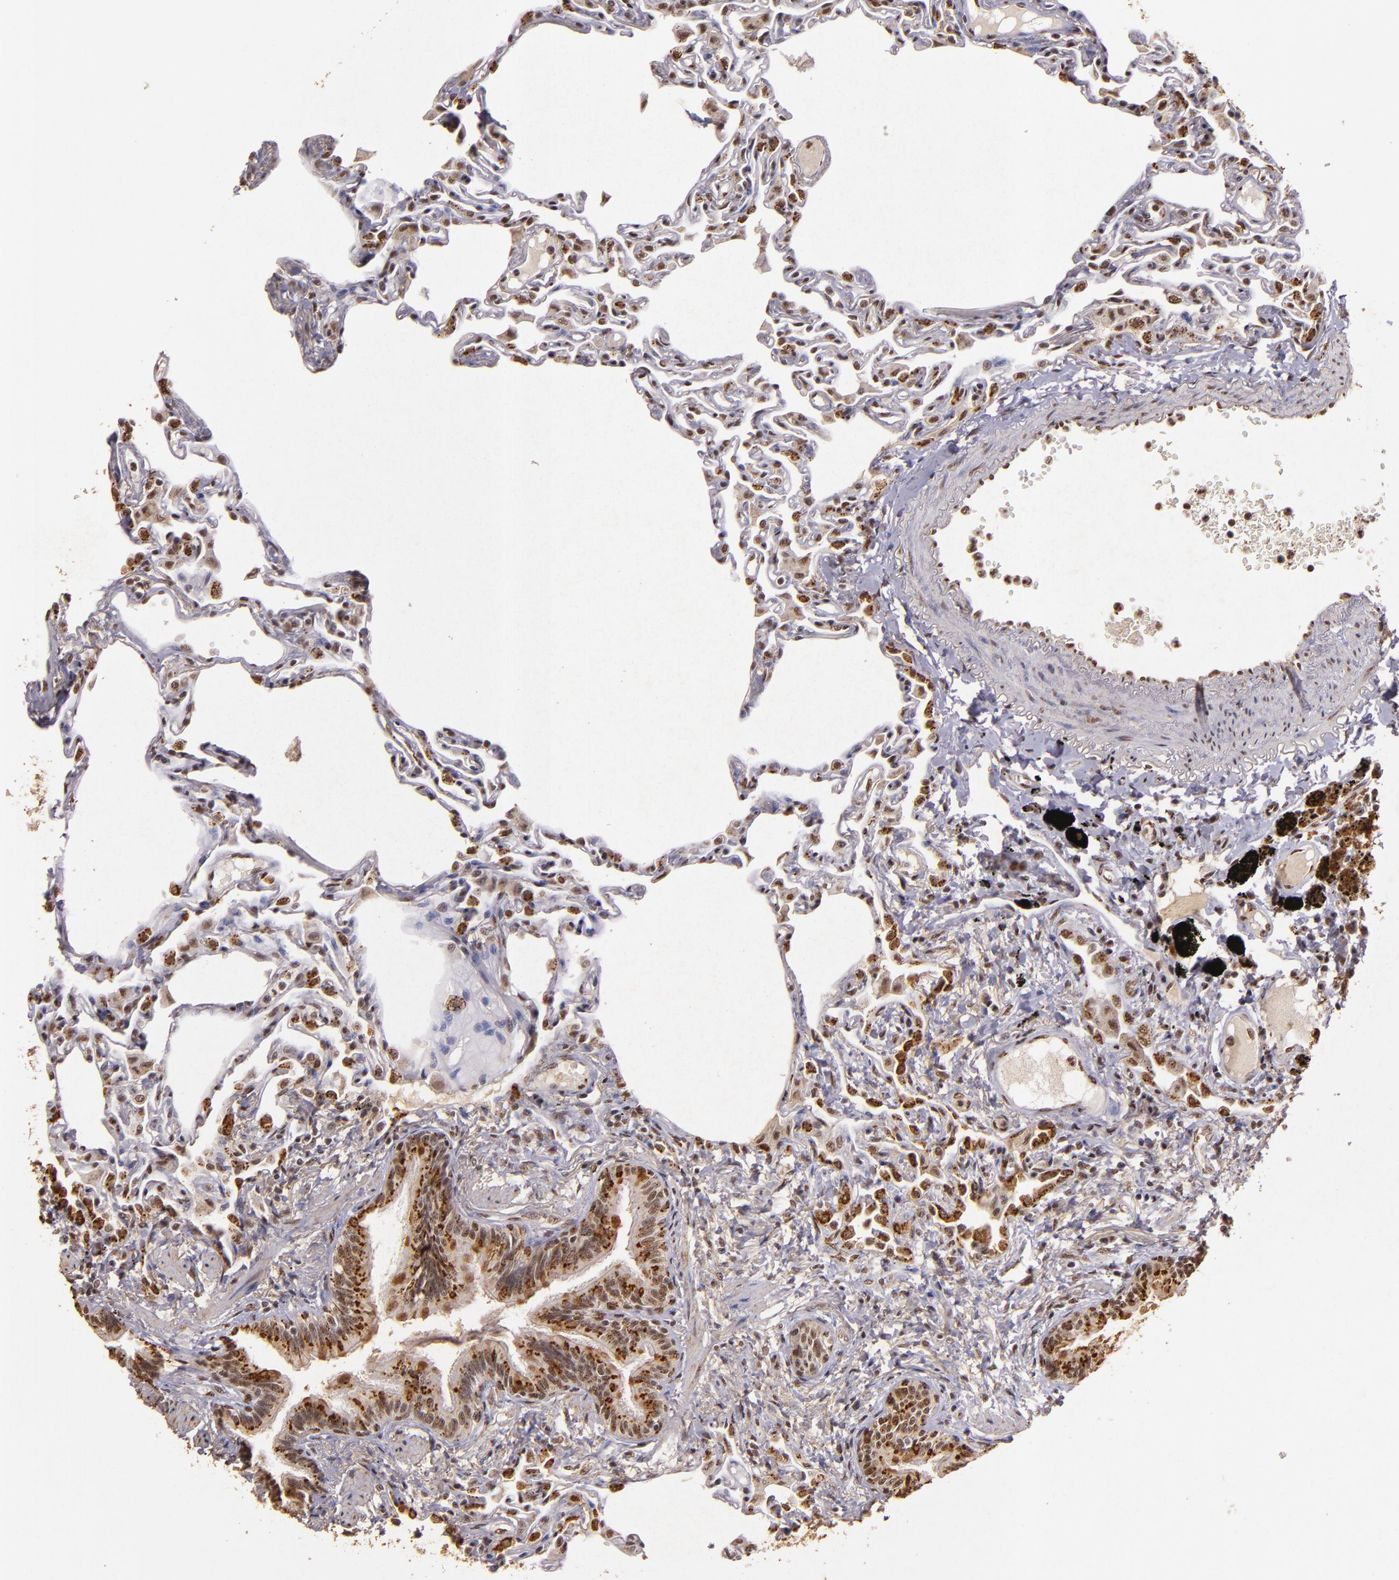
{"staining": {"intensity": "moderate", "quantity": ">75%", "location": "nuclear"}, "tissue": "lung", "cell_type": "Alveolar cells", "image_type": "normal", "snomed": [{"axis": "morphology", "description": "Normal tissue, NOS"}, {"axis": "topography", "description": "Lung"}], "caption": "IHC (DAB) staining of normal lung reveals moderate nuclear protein expression in approximately >75% of alveolar cells. The staining was performed using DAB to visualize the protein expression in brown, while the nuclei were stained in blue with hematoxylin (Magnification: 20x).", "gene": "CBX3", "patient": {"sex": "female", "age": 49}}